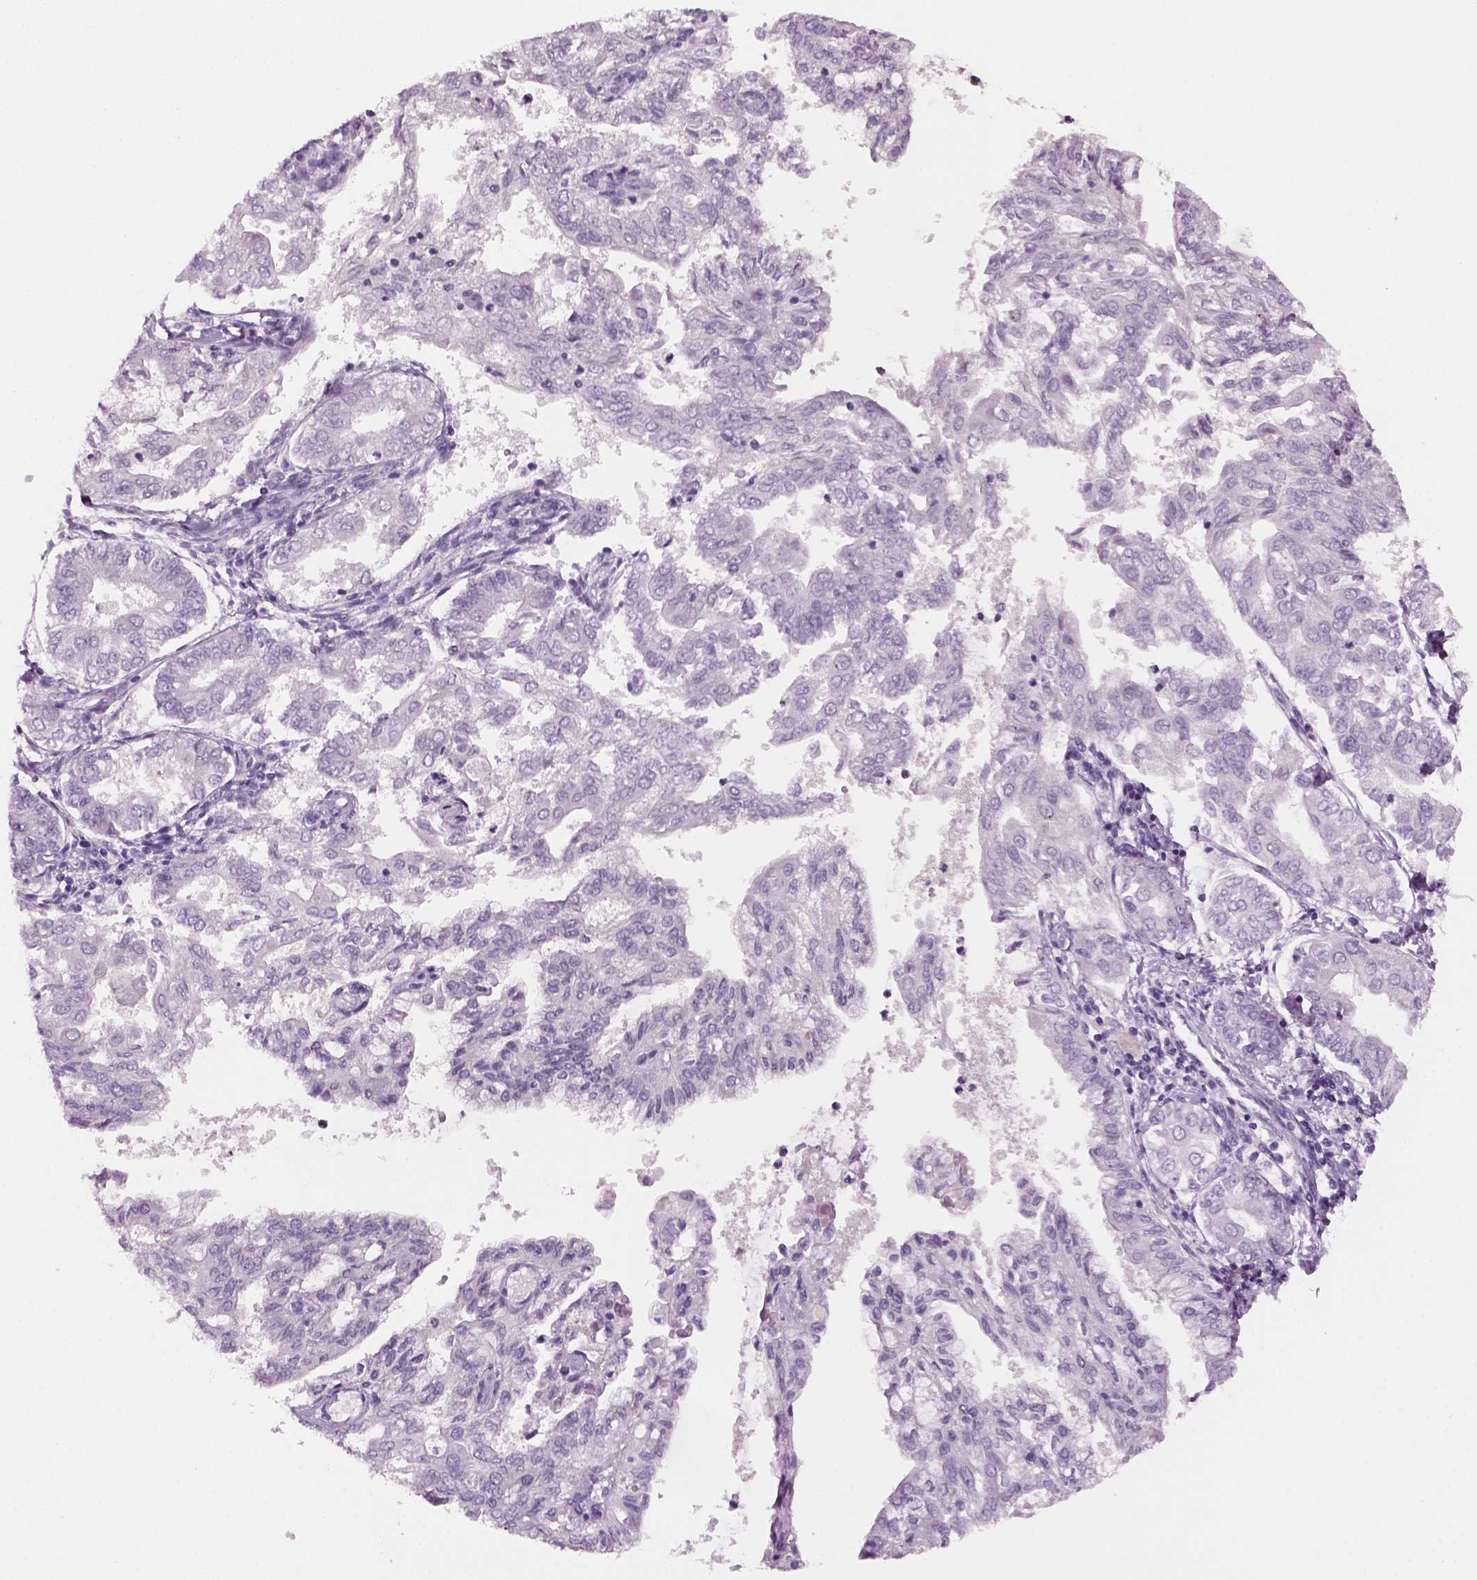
{"staining": {"intensity": "negative", "quantity": "none", "location": "none"}, "tissue": "endometrial cancer", "cell_type": "Tumor cells", "image_type": "cancer", "snomed": [{"axis": "morphology", "description": "Adenocarcinoma, NOS"}, {"axis": "topography", "description": "Endometrium"}], "caption": "Tumor cells show no significant positivity in endometrial adenocarcinoma.", "gene": "KRT75", "patient": {"sex": "female", "age": 68}}